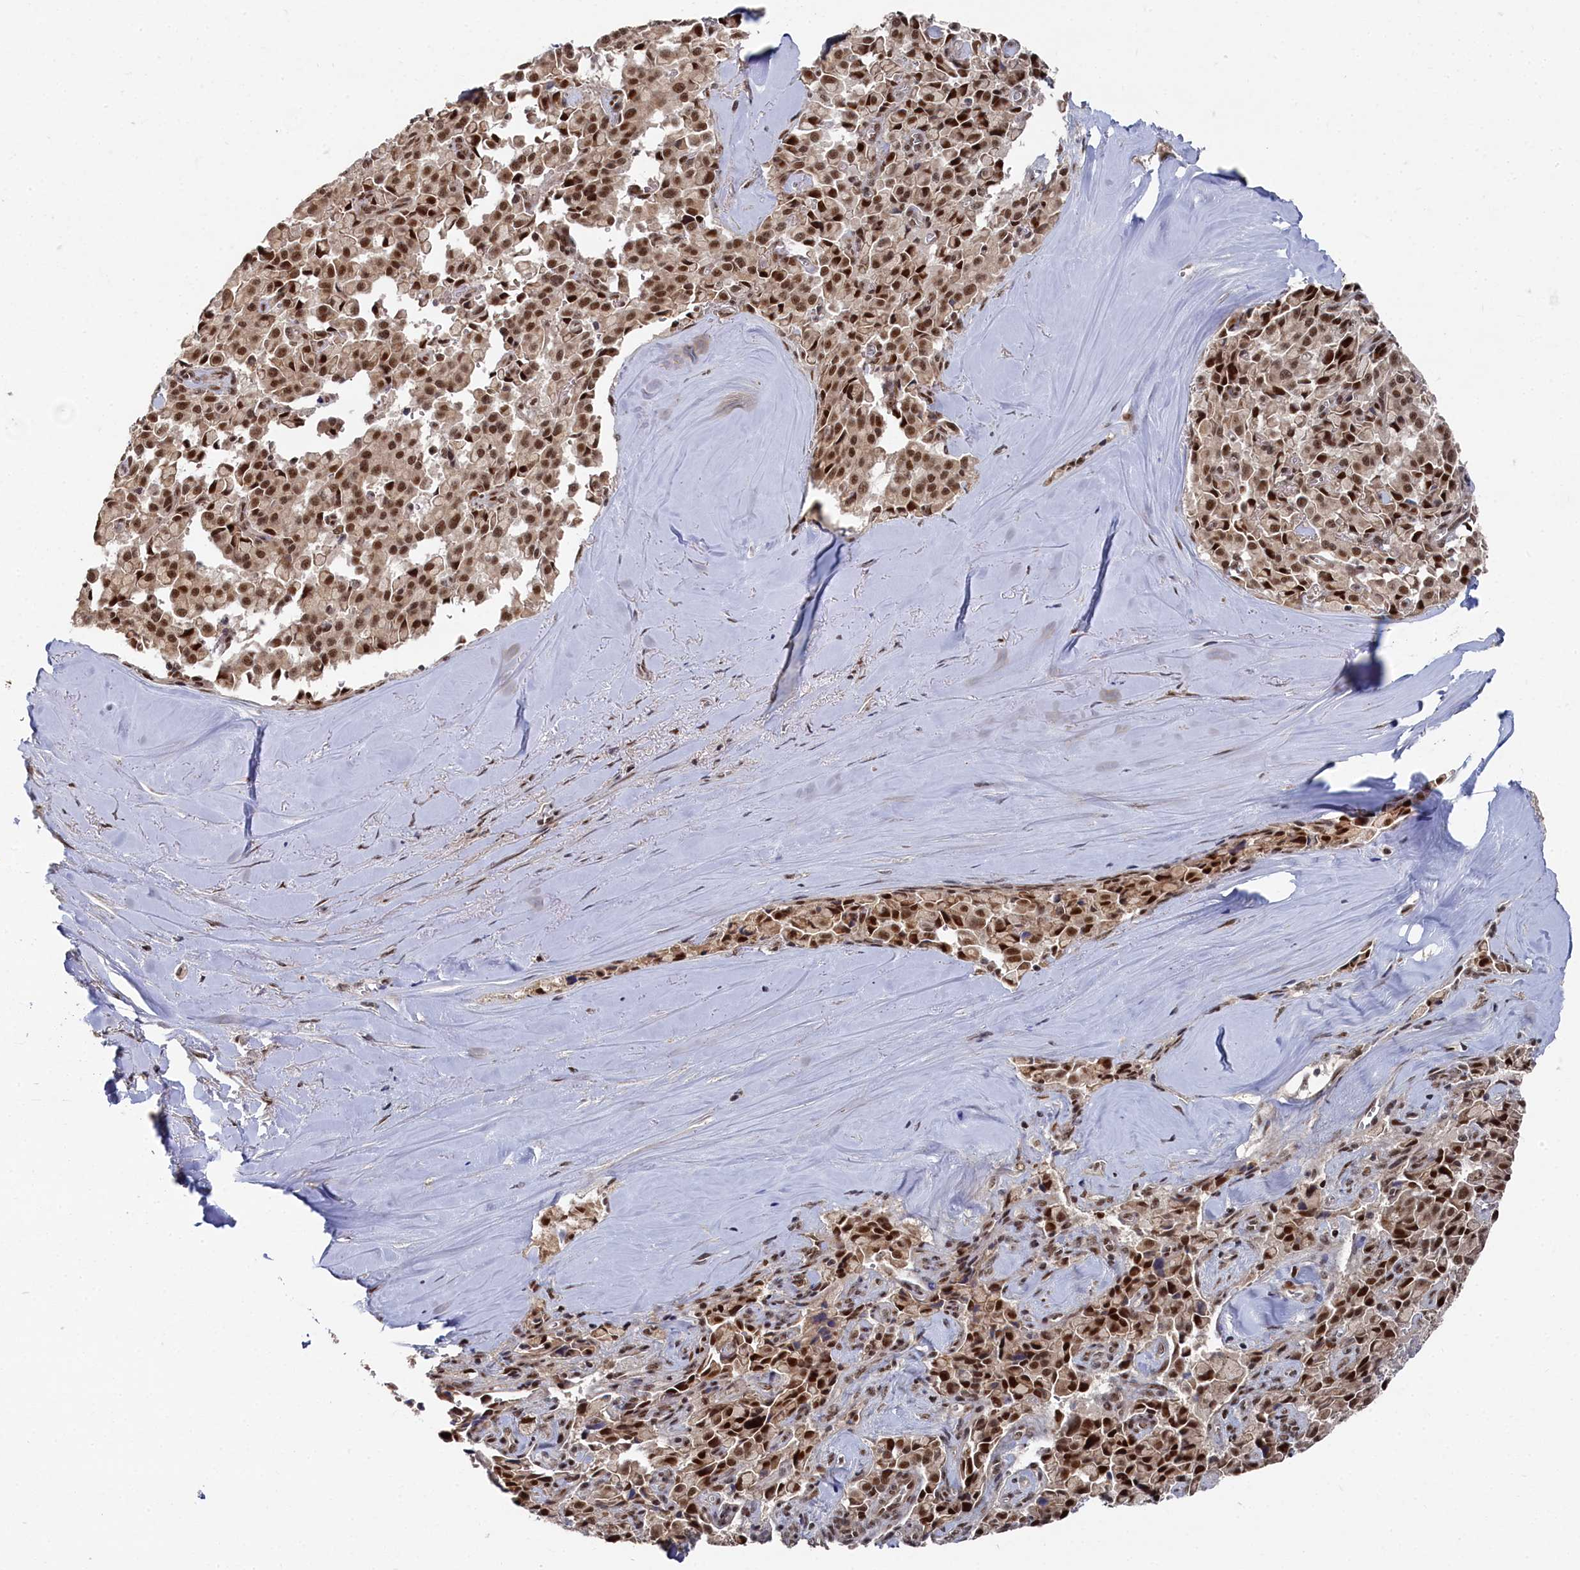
{"staining": {"intensity": "strong", "quantity": ">75%", "location": "nuclear"}, "tissue": "pancreatic cancer", "cell_type": "Tumor cells", "image_type": "cancer", "snomed": [{"axis": "morphology", "description": "Adenocarcinoma, NOS"}, {"axis": "topography", "description": "Pancreas"}], "caption": "Human pancreatic cancer stained with a brown dye reveals strong nuclear positive expression in about >75% of tumor cells.", "gene": "BUB3", "patient": {"sex": "male", "age": 65}}